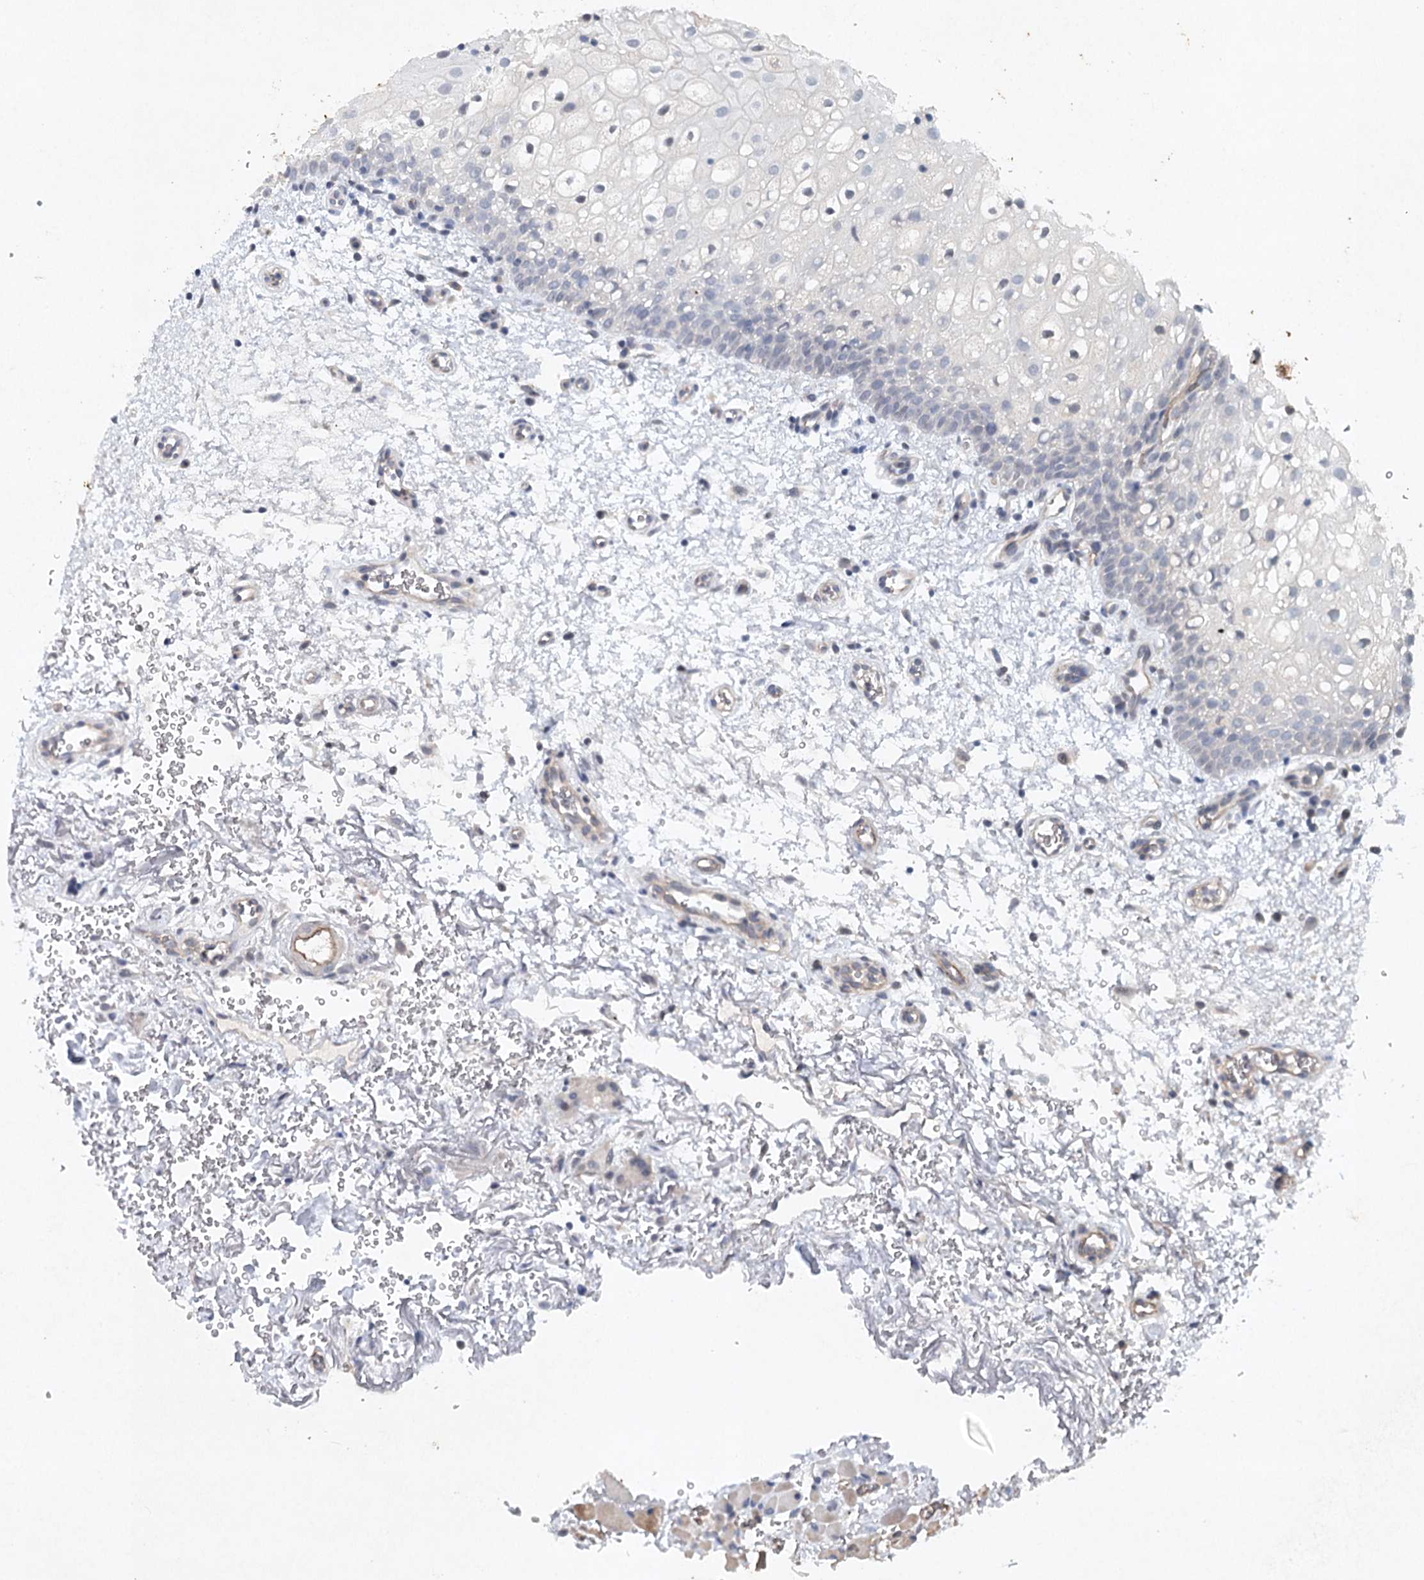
{"staining": {"intensity": "weak", "quantity": "<25%", "location": "cytoplasmic/membranous"}, "tissue": "oral mucosa", "cell_type": "Squamous epithelial cells", "image_type": "normal", "snomed": [{"axis": "morphology", "description": "Normal tissue, NOS"}, {"axis": "morphology", "description": "Squamous cell carcinoma, NOS"}, {"axis": "topography", "description": "Oral tissue"}, {"axis": "topography", "description": "Head-Neck"}], "caption": "IHC of unremarkable oral mucosa exhibits no expression in squamous epithelial cells.", "gene": "SYNPO", "patient": {"sex": "male", "age": 68}}